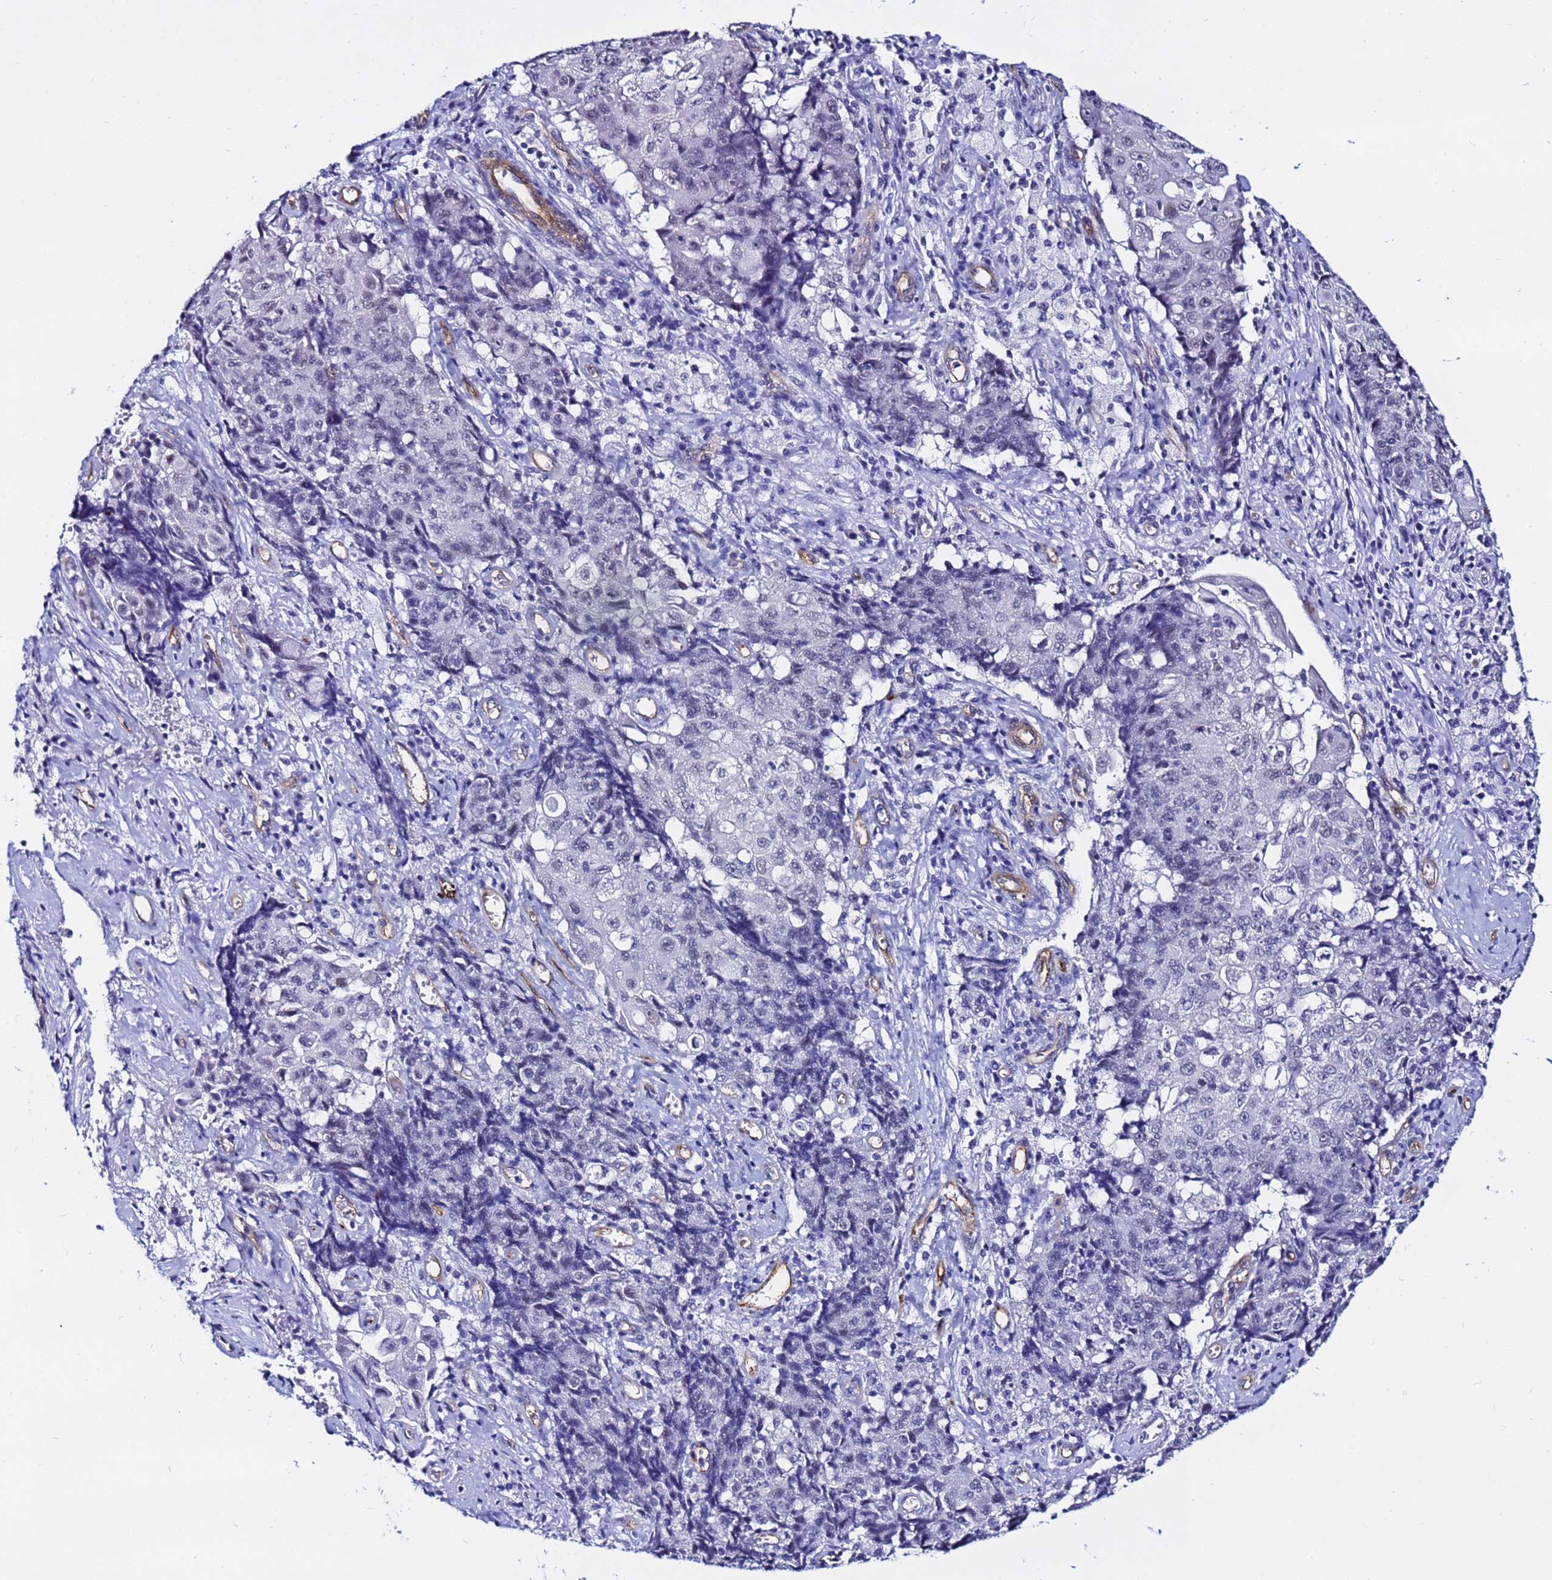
{"staining": {"intensity": "negative", "quantity": "none", "location": "none"}, "tissue": "ovarian cancer", "cell_type": "Tumor cells", "image_type": "cancer", "snomed": [{"axis": "morphology", "description": "Carcinoma, endometroid"}, {"axis": "topography", "description": "Ovary"}], "caption": "Human ovarian cancer stained for a protein using immunohistochemistry (IHC) demonstrates no expression in tumor cells.", "gene": "DEFB104A", "patient": {"sex": "female", "age": 42}}